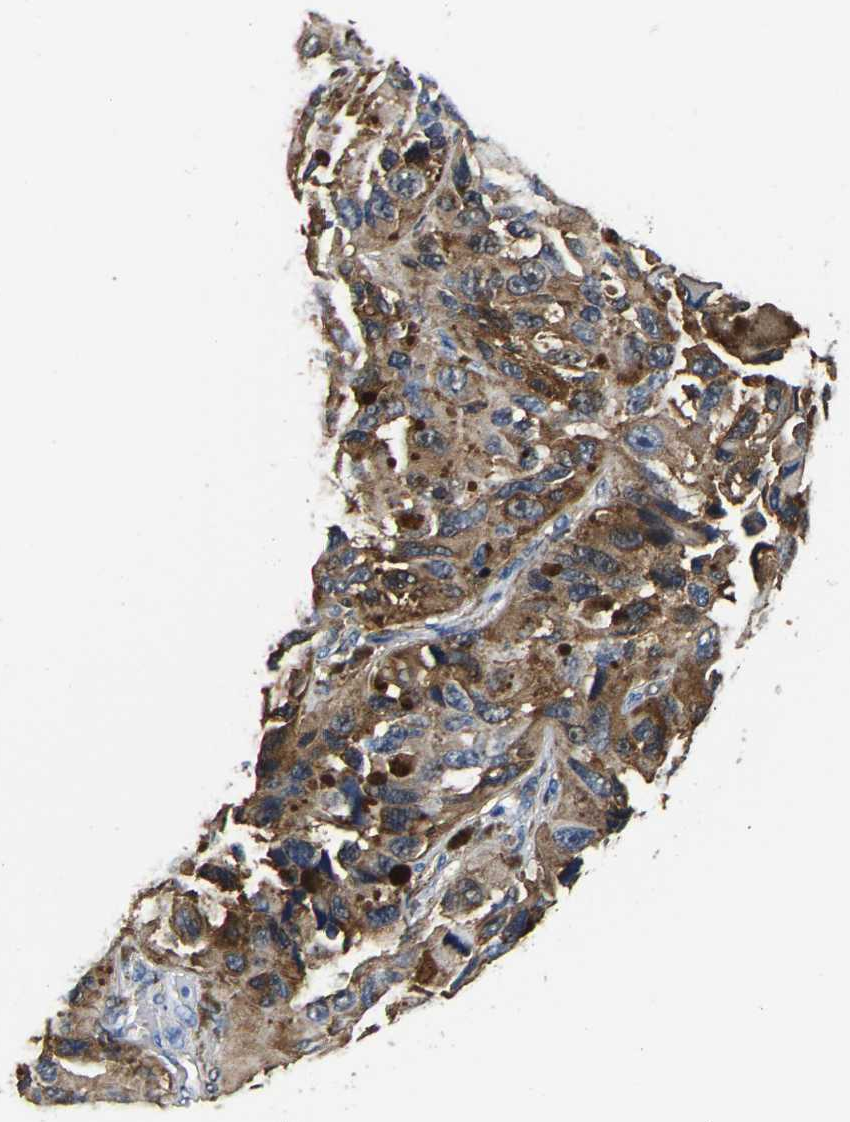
{"staining": {"intensity": "moderate", "quantity": ">75%", "location": "cytoplasmic/membranous"}, "tissue": "melanoma", "cell_type": "Tumor cells", "image_type": "cancer", "snomed": [{"axis": "morphology", "description": "Malignant melanoma, NOS"}, {"axis": "topography", "description": "Skin"}], "caption": "Brown immunohistochemical staining in human malignant melanoma exhibits moderate cytoplasmic/membranous expression in approximately >75% of tumor cells.", "gene": "S100A13", "patient": {"sex": "female", "age": 73}}